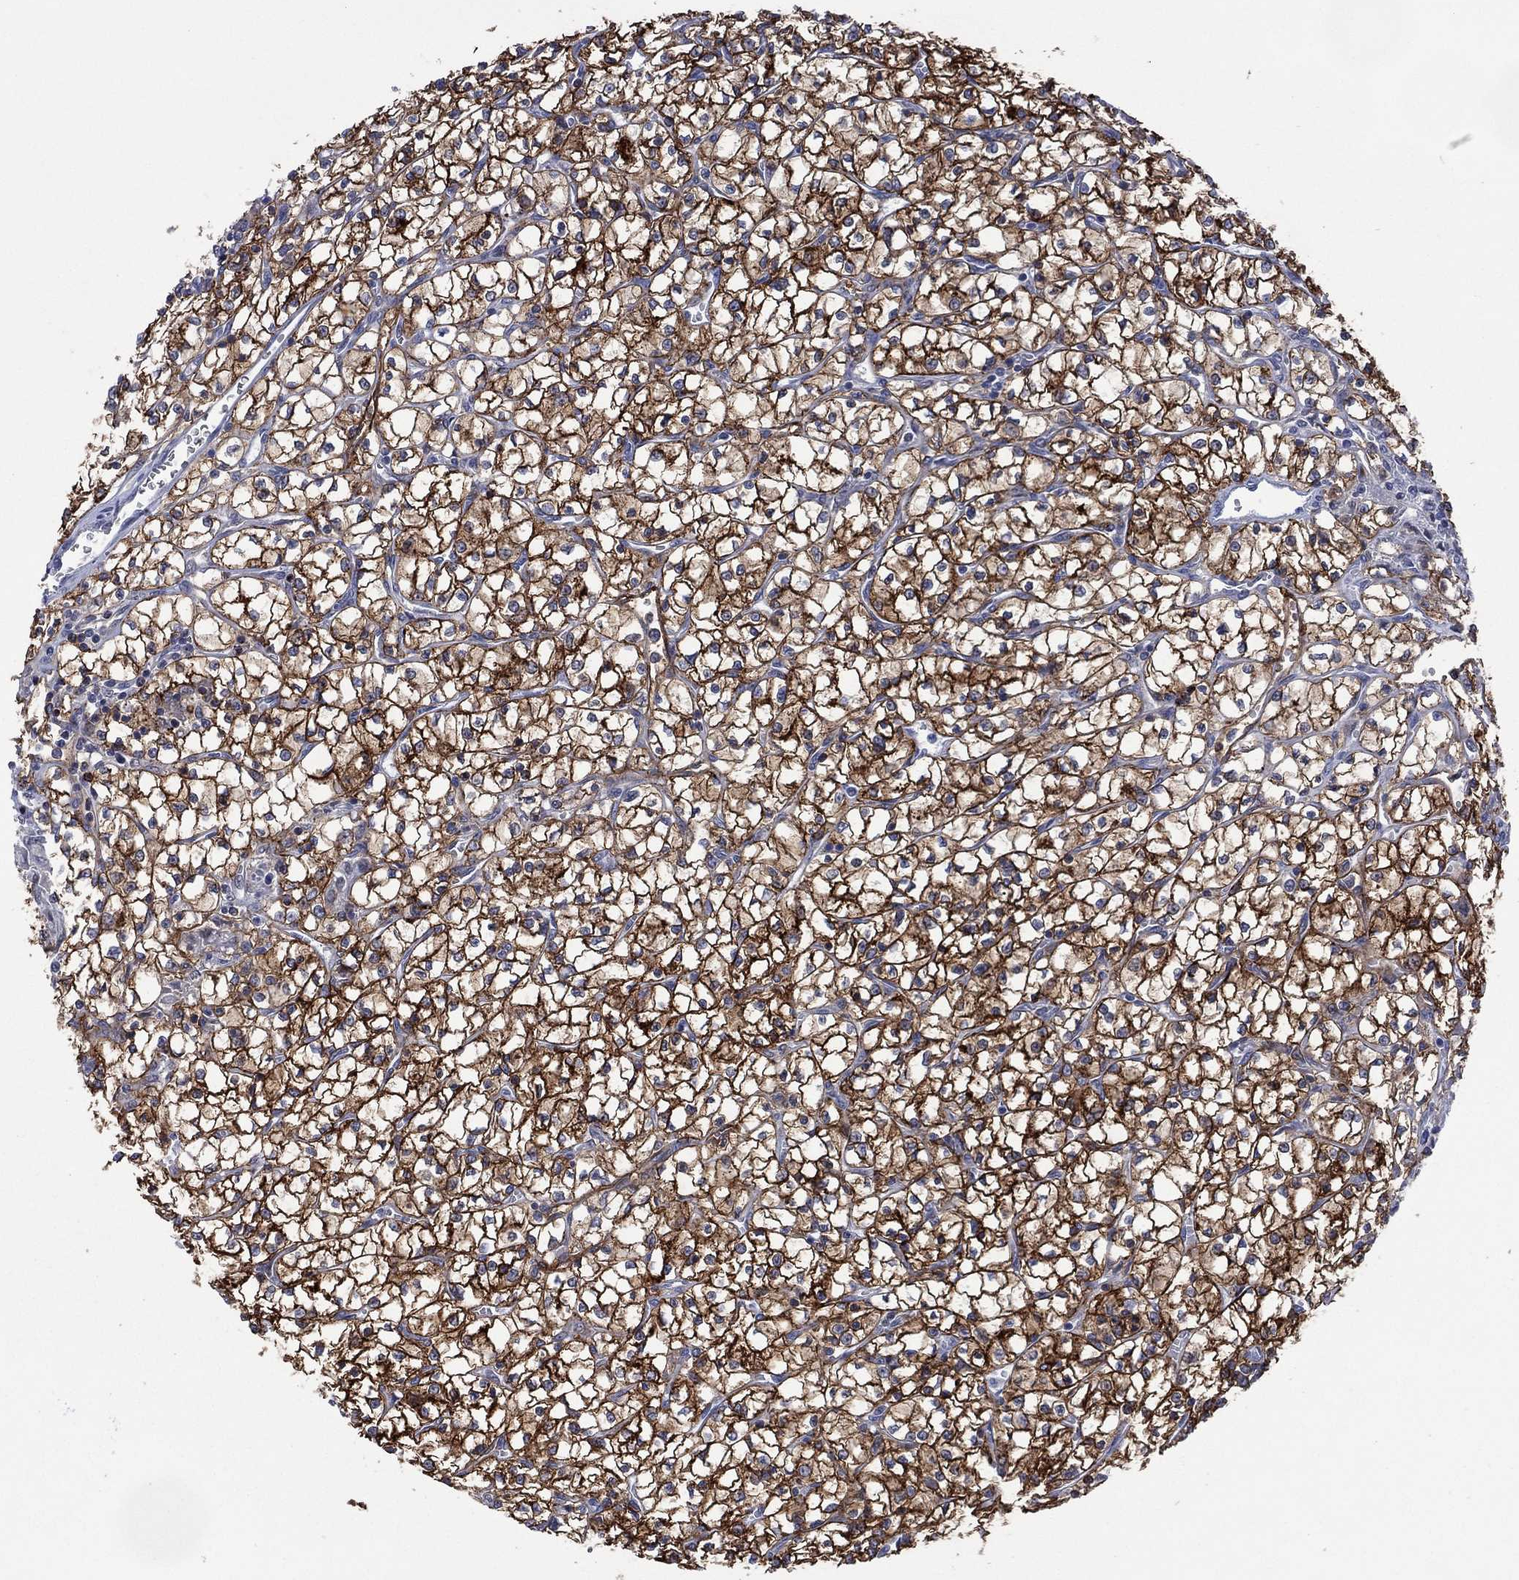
{"staining": {"intensity": "moderate", "quantity": "<25%", "location": "cytoplasmic/membranous"}, "tissue": "renal cancer", "cell_type": "Tumor cells", "image_type": "cancer", "snomed": [{"axis": "morphology", "description": "Adenocarcinoma, NOS"}, {"axis": "topography", "description": "Kidney"}], "caption": "This photomicrograph exhibits renal cancer (adenocarcinoma) stained with immunohistochemistry (IHC) to label a protein in brown. The cytoplasmic/membranous of tumor cells show moderate positivity for the protein. Nuclei are counter-stained blue.", "gene": "DPP4", "patient": {"sex": "female", "age": 64}}